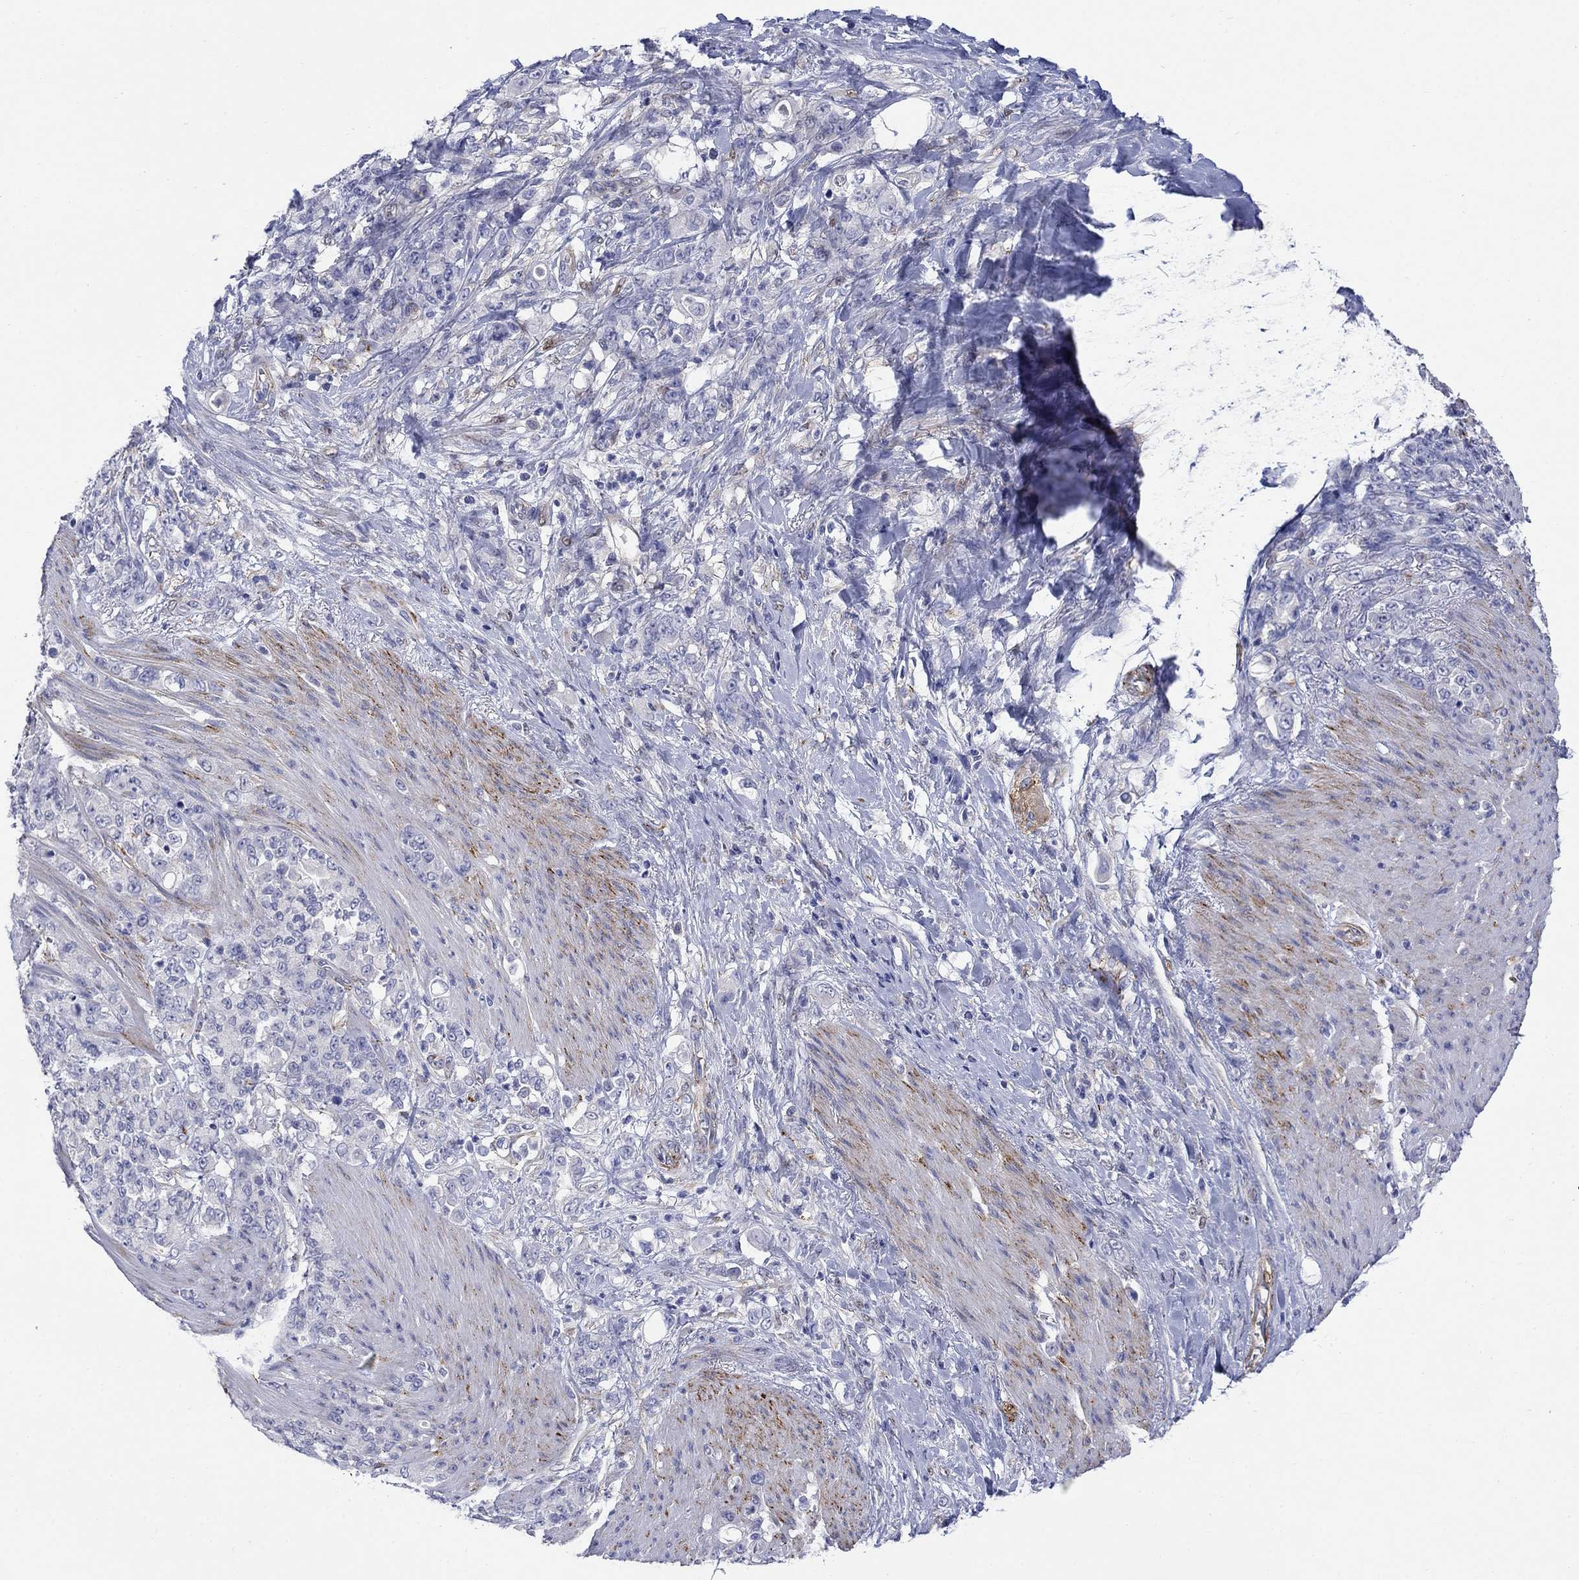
{"staining": {"intensity": "negative", "quantity": "none", "location": "none"}, "tissue": "stomach cancer", "cell_type": "Tumor cells", "image_type": "cancer", "snomed": [{"axis": "morphology", "description": "Adenocarcinoma, NOS"}, {"axis": "topography", "description": "Stomach"}], "caption": "Tumor cells are negative for brown protein staining in stomach cancer (adenocarcinoma).", "gene": "PTPRZ1", "patient": {"sex": "female", "age": 79}}